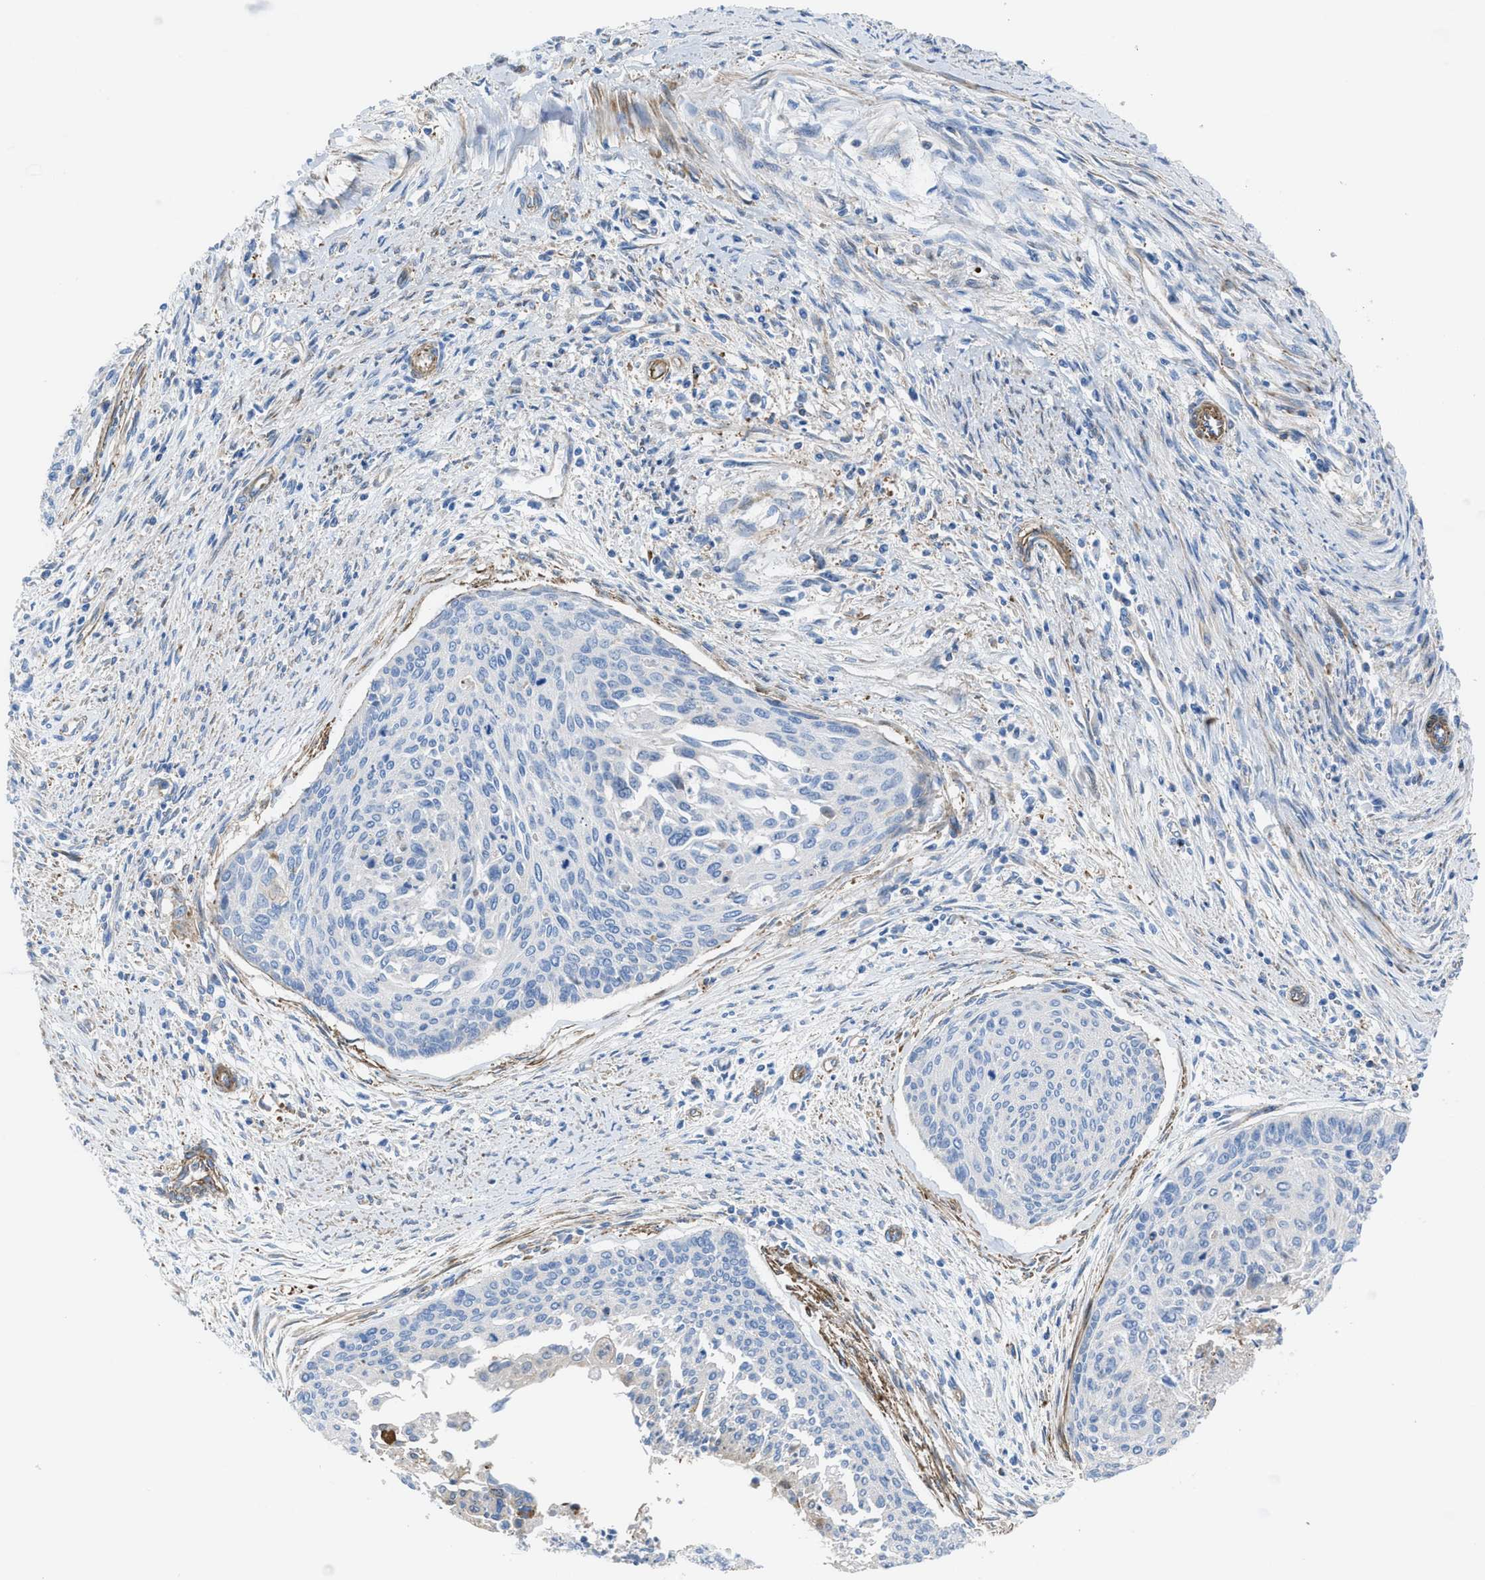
{"staining": {"intensity": "negative", "quantity": "none", "location": "none"}, "tissue": "cervical cancer", "cell_type": "Tumor cells", "image_type": "cancer", "snomed": [{"axis": "morphology", "description": "Squamous cell carcinoma, NOS"}, {"axis": "topography", "description": "Cervix"}], "caption": "Immunohistochemistry (IHC) of human cervical squamous cell carcinoma reveals no expression in tumor cells.", "gene": "KCNH7", "patient": {"sex": "female", "age": 55}}